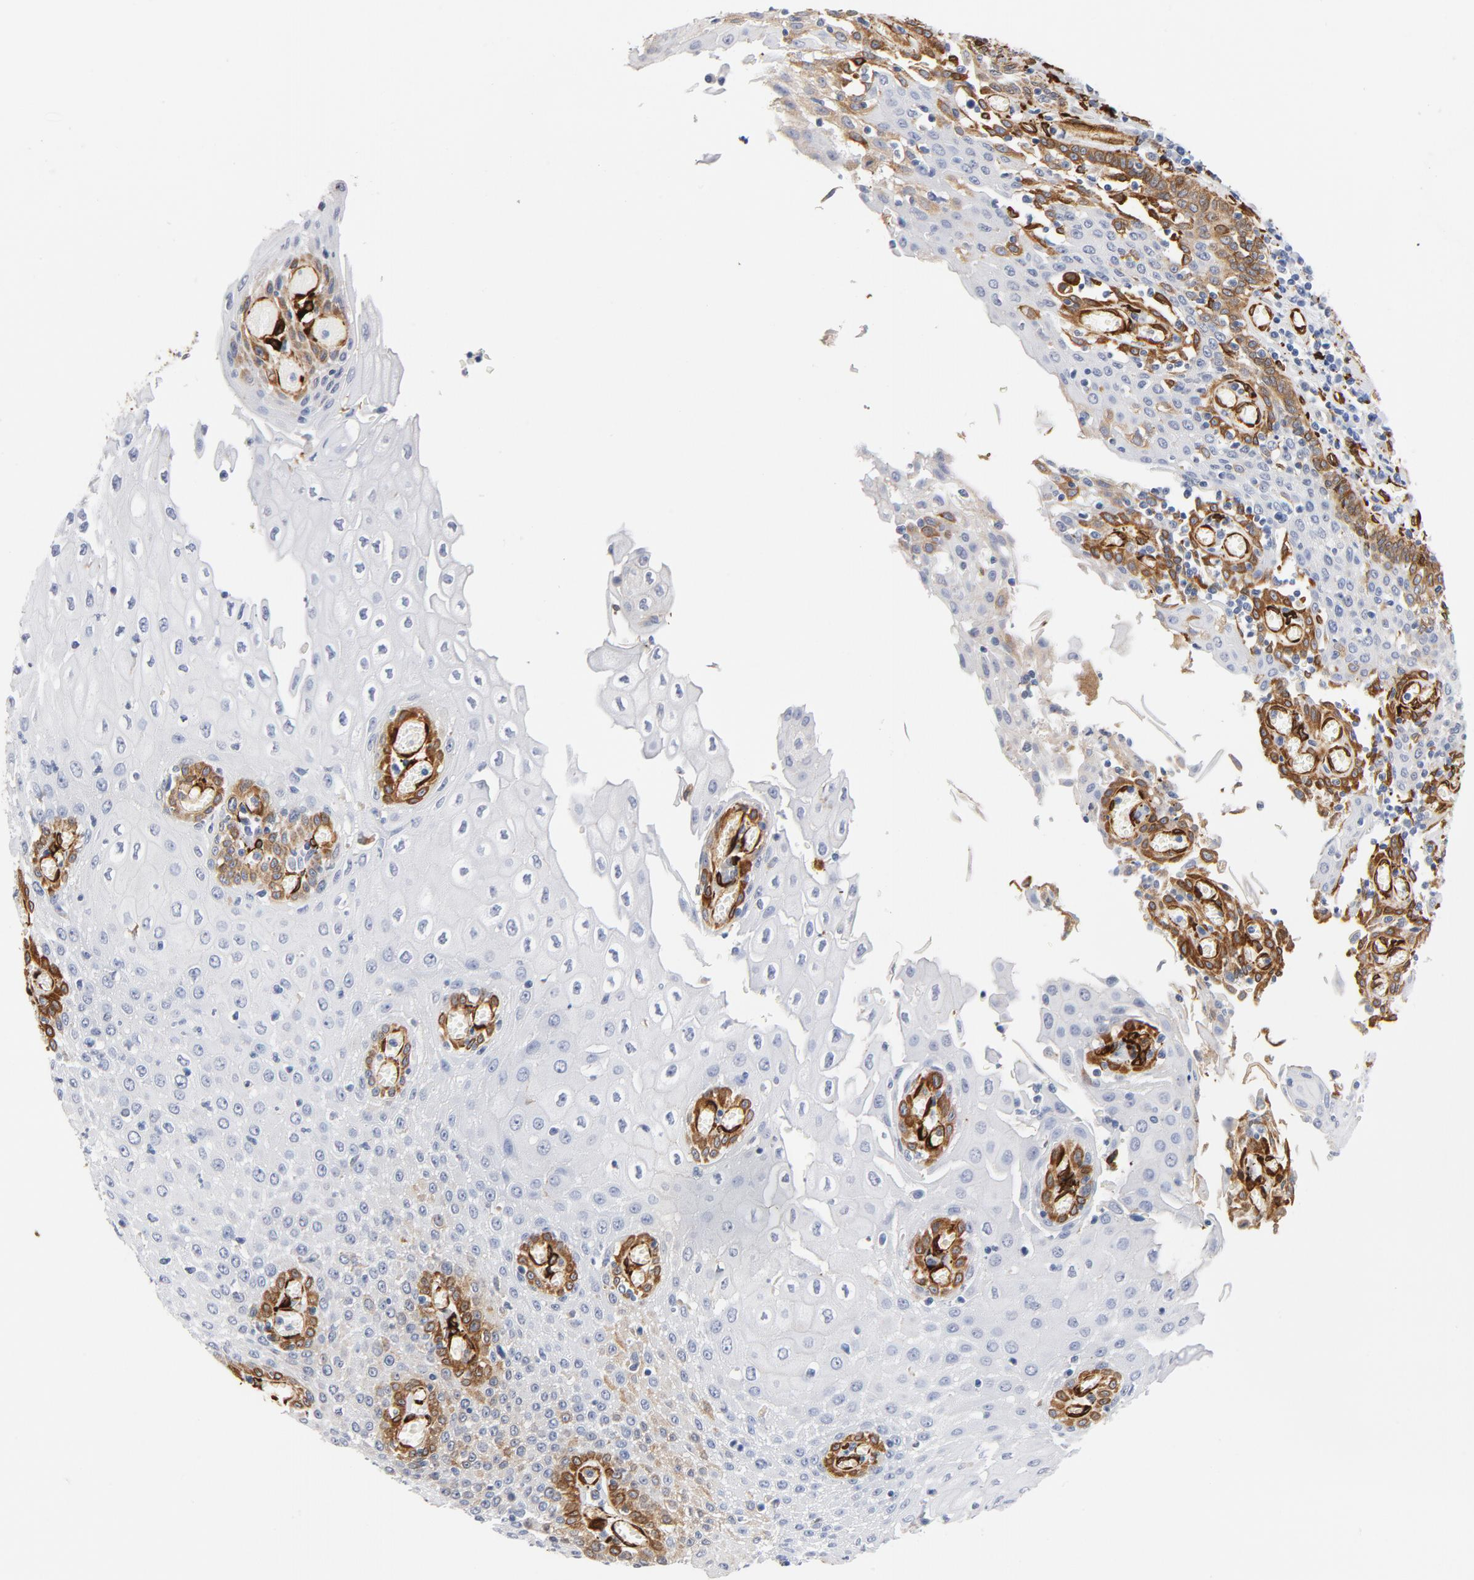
{"staining": {"intensity": "strong", "quantity": "<25%", "location": "cytoplasmic/membranous"}, "tissue": "esophagus", "cell_type": "Squamous epithelial cells", "image_type": "normal", "snomed": [{"axis": "morphology", "description": "Normal tissue, NOS"}, {"axis": "morphology", "description": "Squamous cell carcinoma, NOS"}, {"axis": "topography", "description": "Esophagus"}], "caption": "Squamous epithelial cells display strong cytoplasmic/membranous expression in approximately <25% of cells in benign esophagus. (DAB (3,3'-diaminobenzidine) IHC, brown staining for protein, blue staining for nuclei).", "gene": "SERPINH1", "patient": {"sex": "male", "age": 65}}